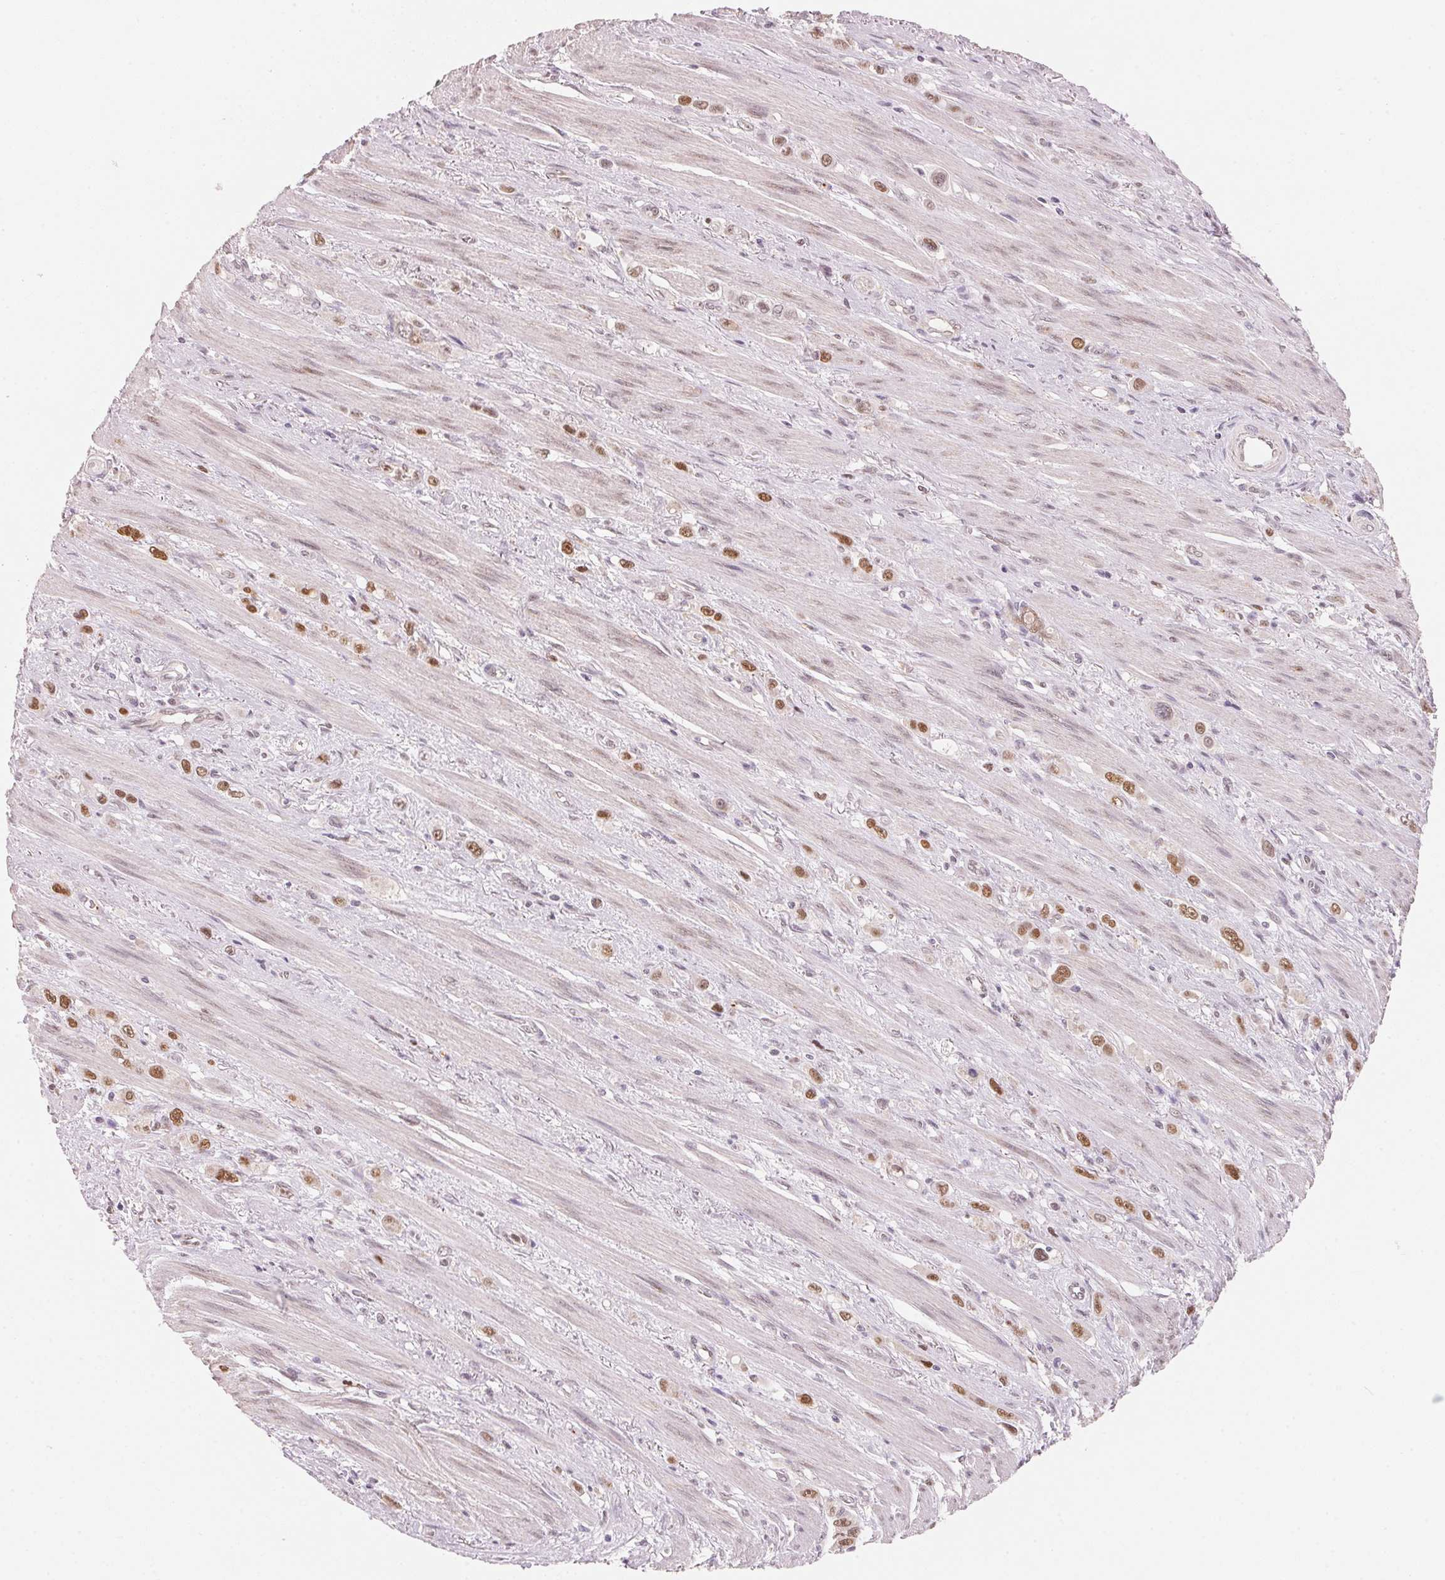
{"staining": {"intensity": "moderate", "quantity": ">75%", "location": "nuclear"}, "tissue": "stomach cancer", "cell_type": "Tumor cells", "image_type": "cancer", "snomed": [{"axis": "morphology", "description": "Adenocarcinoma, NOS"}, {"axis": "topography", "description": "Stomach, upper"}], "caption": "Immunohistochemical staining of stomach cancer shows moderate nuclear protein positivity in approximately >75% of tumor cells.", "gene": "ARHGAP22", "patient": {"sex": "male", "age": 75}}